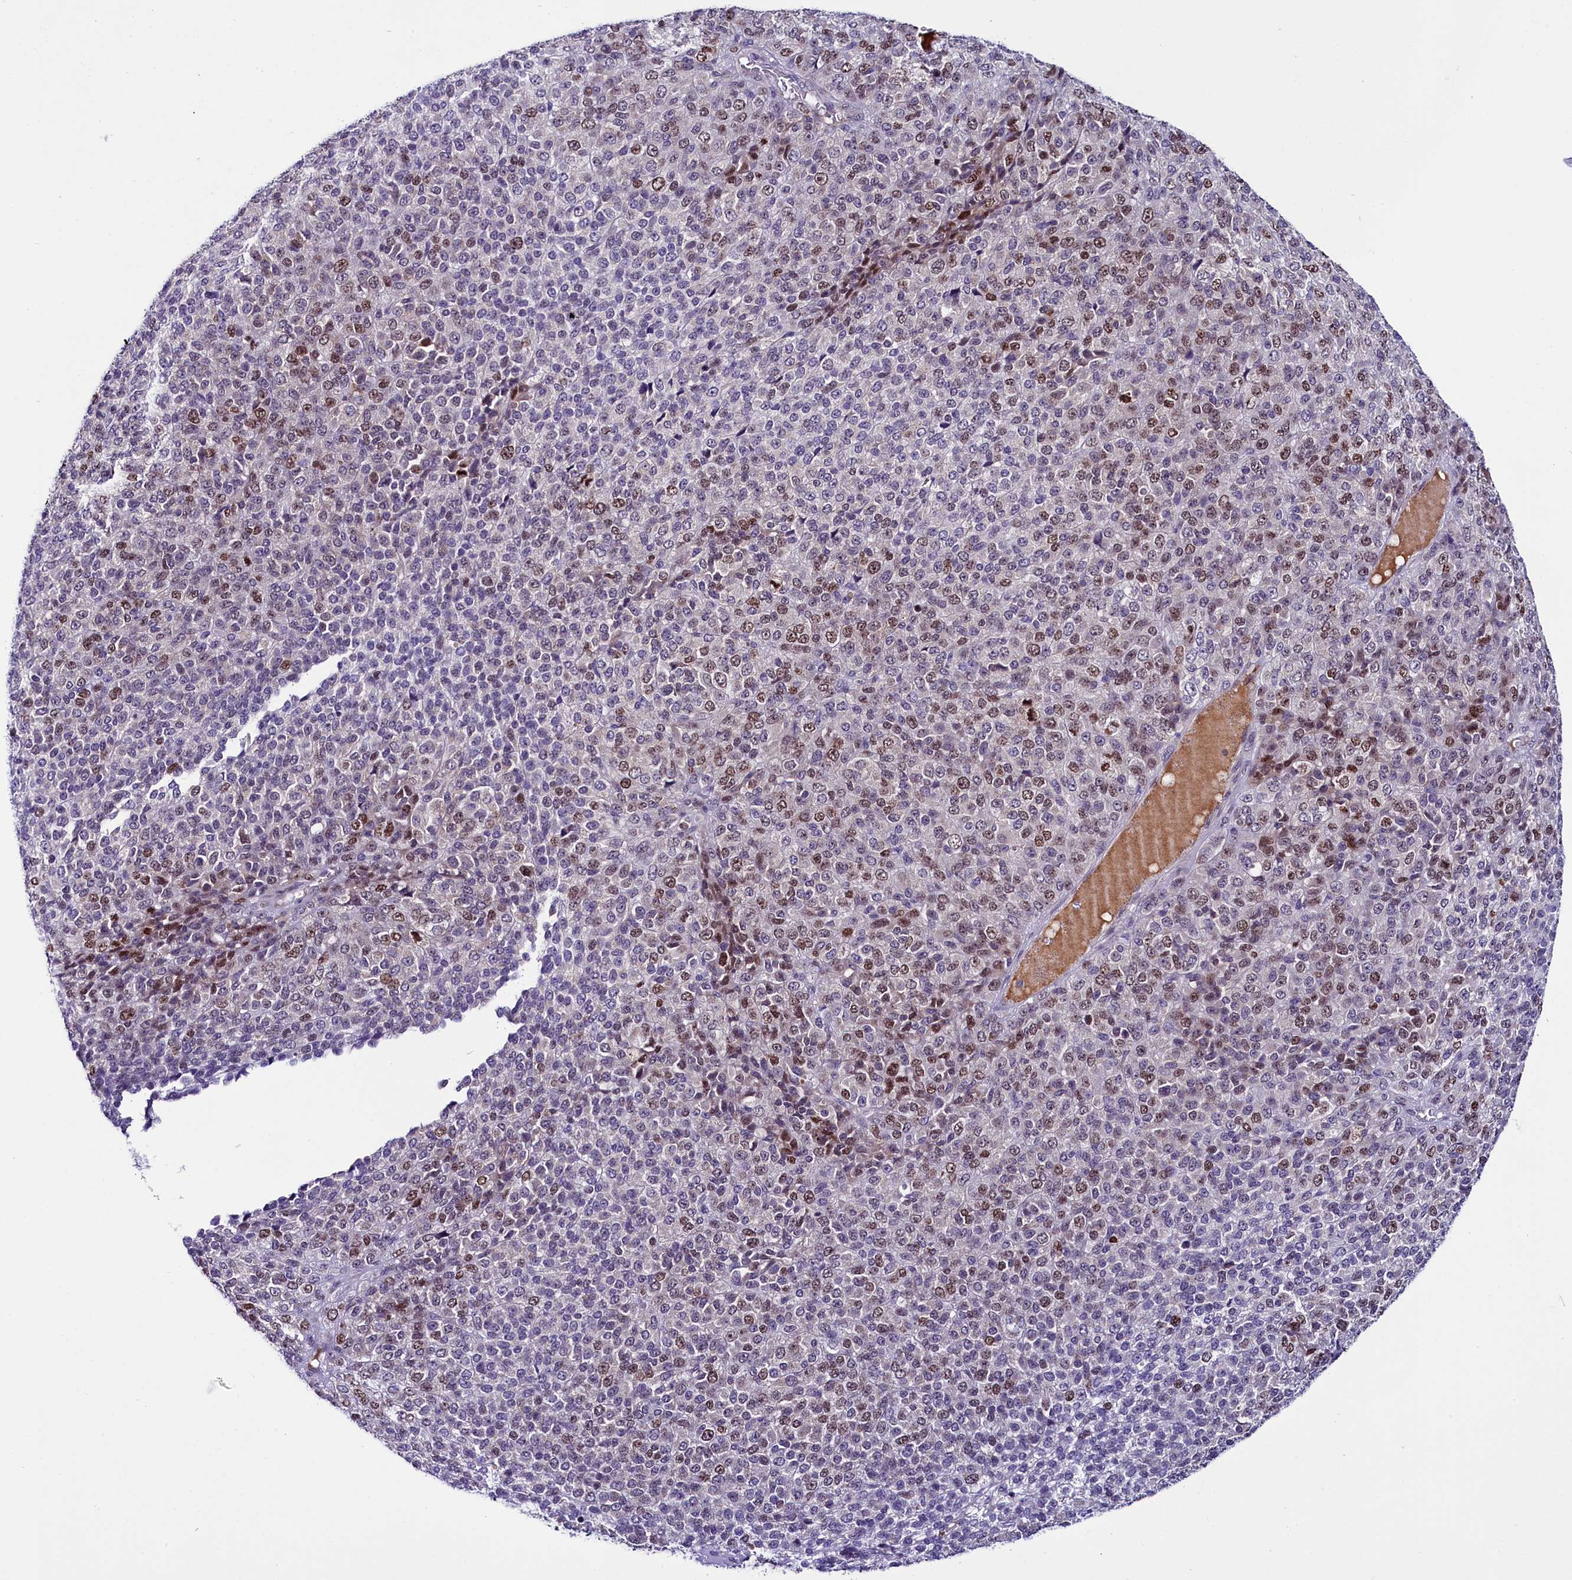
{"staining": {"intensity": "moderate", "quantity": "25%-75%", "location": "nuclear"}, "tissue": "melanoma", "cell_type": "Tumor cells", "image_type": "cancer", "snomed": [{"axis": "morphology", "description": "Malignant melanoma, Metastatic site"}, {"axis": "topography", "description": "Brain"}], "caption": "This micrograph reveals malignant melanoma (metastatic site) stained with immunohistochemistry to label a protein in brown. The nuclear of tumor cells show moderate positivity for the protein. Nuclei are counter-stained blue.", "gene": "CCDC106", "patient": {"sex": "female", "age": 56}}